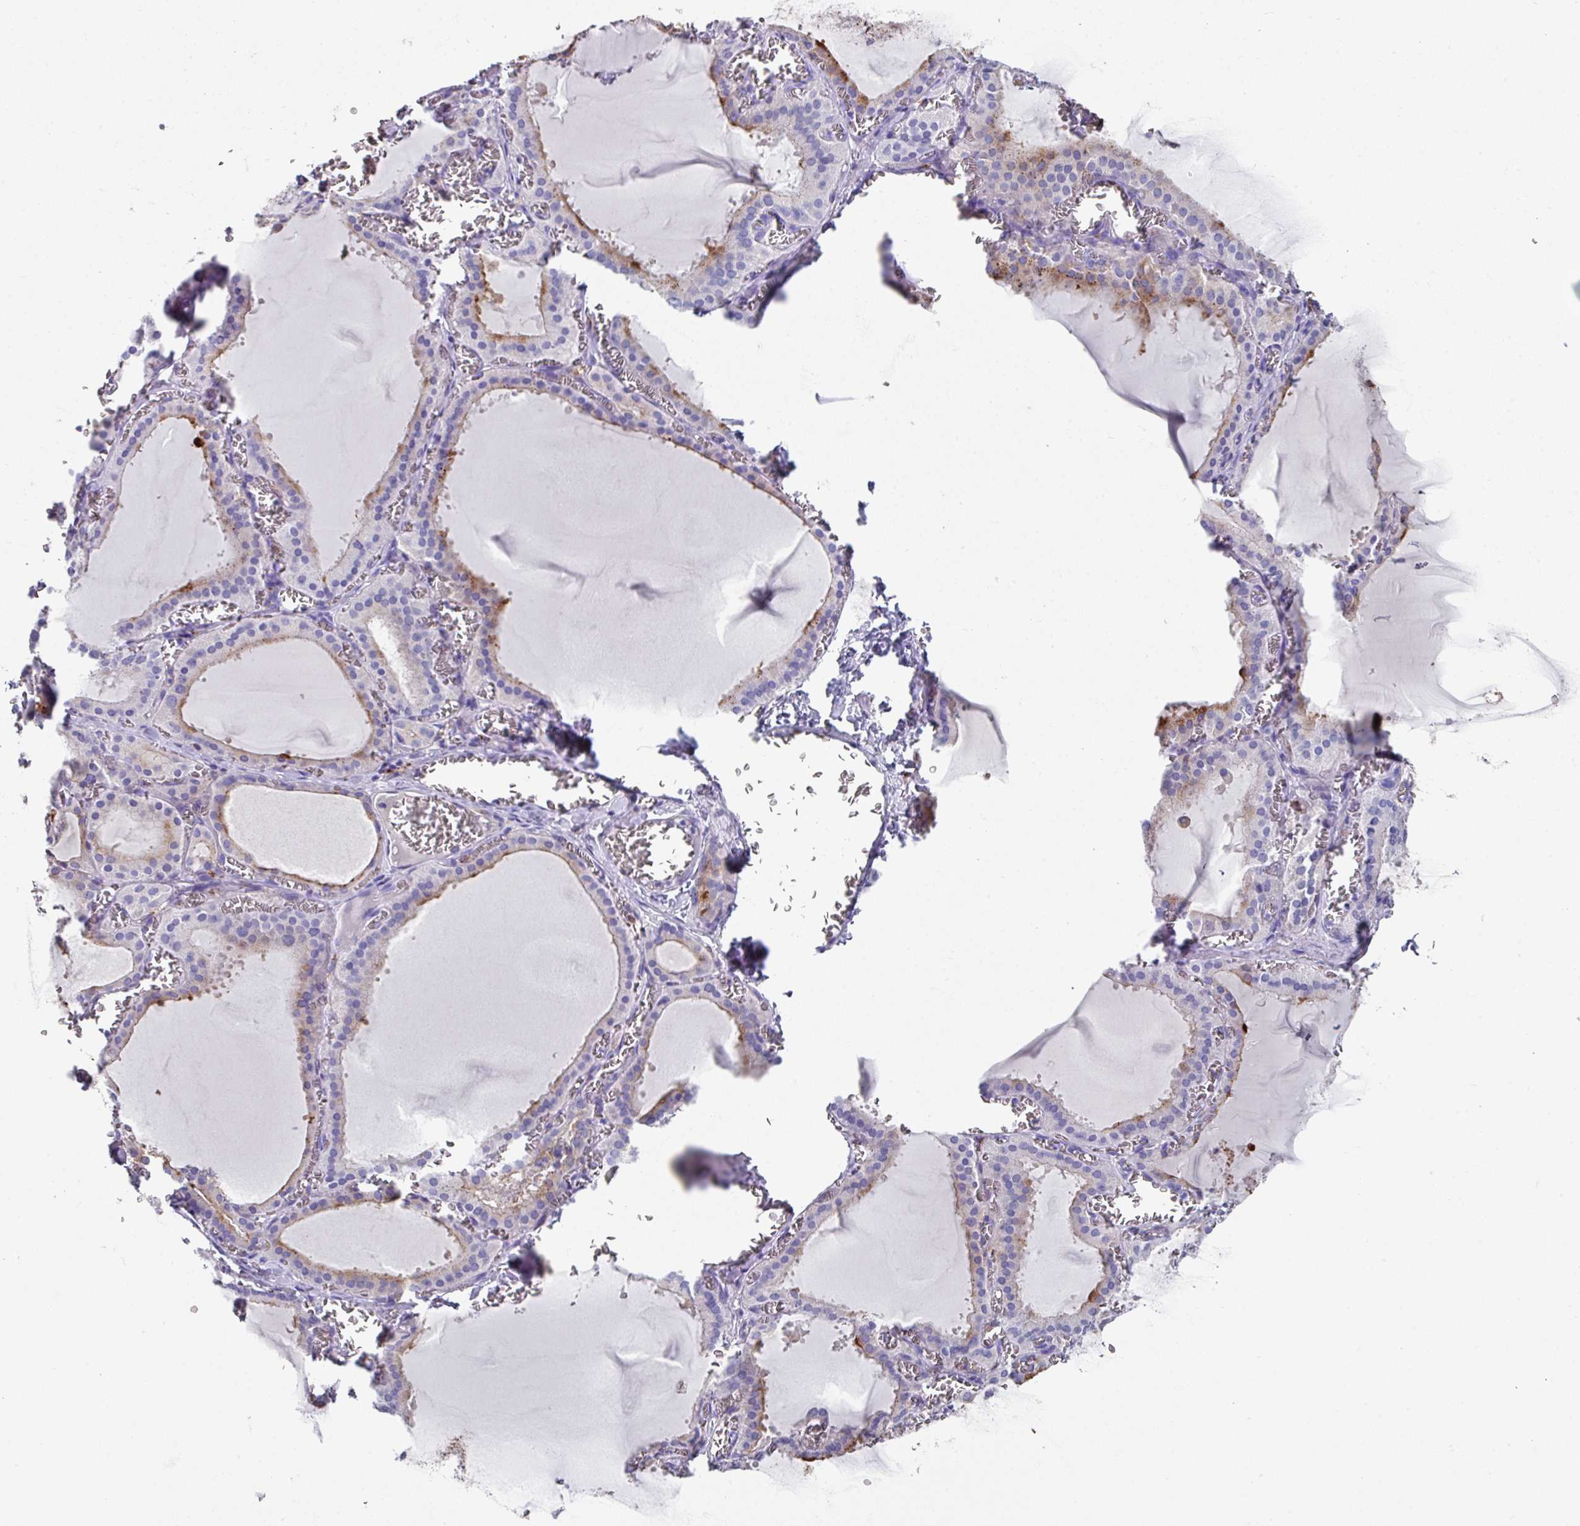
{"staining": {"intensity": "strong", "quantity": "25%-75%", "location": "cytoplasmic/membranous"}, "tissue": "thyroid gland", "cell_type": "Glandular cells", "image_type": "normal", "snomed": [{"axis": "morphology", "description": "Normal tissue, NOS"}, {"axis": "topography", "description": "Thyroid gland"}], "caption": "Unremarkable thyroid gland shows strong cytoplasmic/membranous positivity in about 25%-75% of glandular cells, visualized by immunohistochemistry.", "gene": "CPVL", "patient": {"sex": "female", "age": 30}}